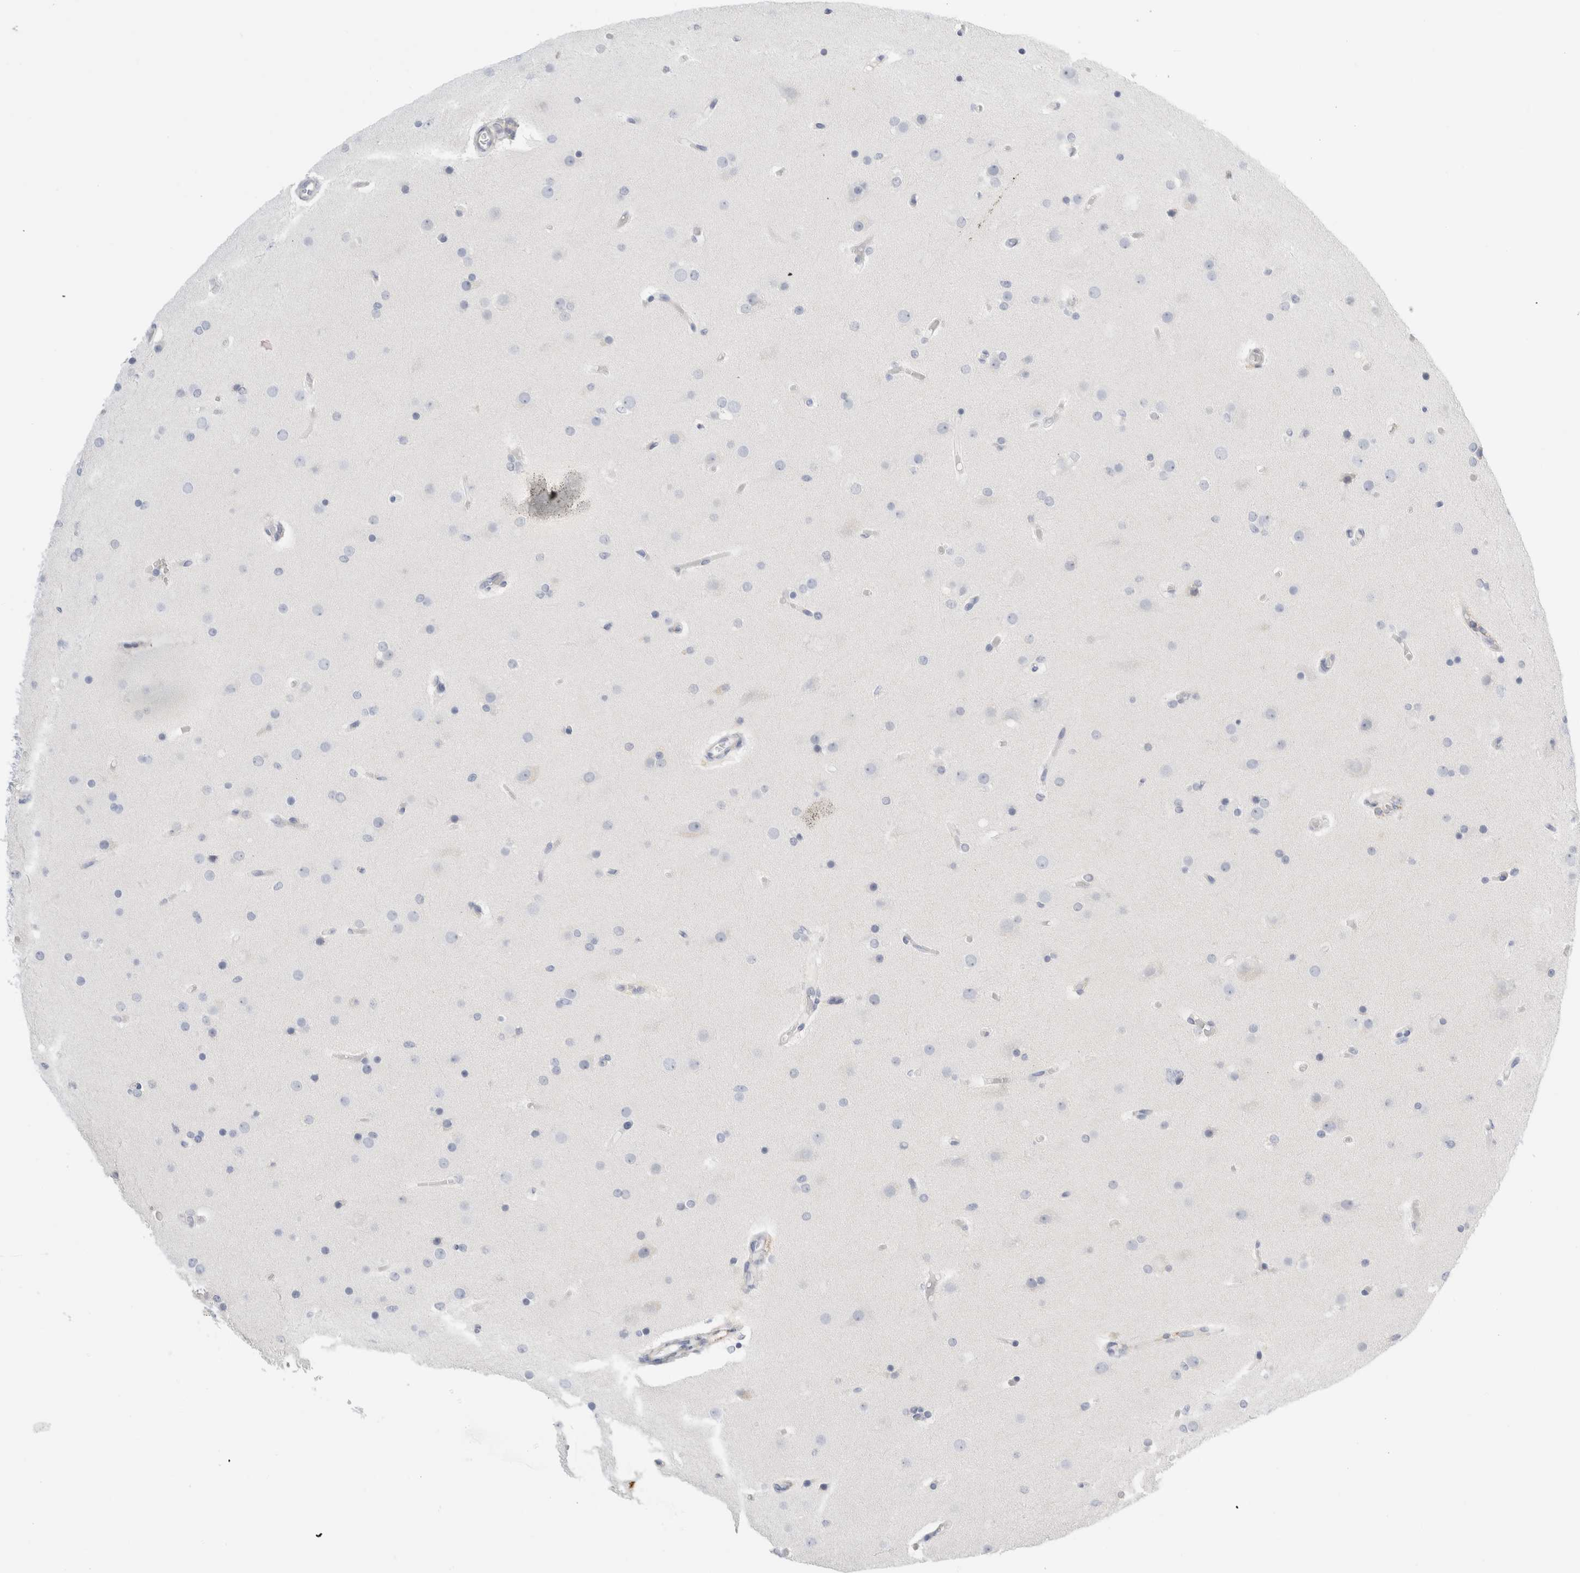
{"staining": {"intensity": "negative", "quantity": "none", "location": "none"}, "tissue": "glioma", "cell_type": "Tumor cells", "image_type": "cancer", "snomed": [{"axis": "morphology", "description": "Glioma, malignant, High grade"}, {"axis": "topography", "description": "Cerebral cortex"}], "caption": "High magnification brightfield microscopy of glioma stained with DAB (3,3'-diaminobenzidine) (brown) and counterstained with hematoxylin (blue): tumor cells show no significant positivity.", "gene": "ADAM30", "patient": {"sex": "female", "age": 36}}